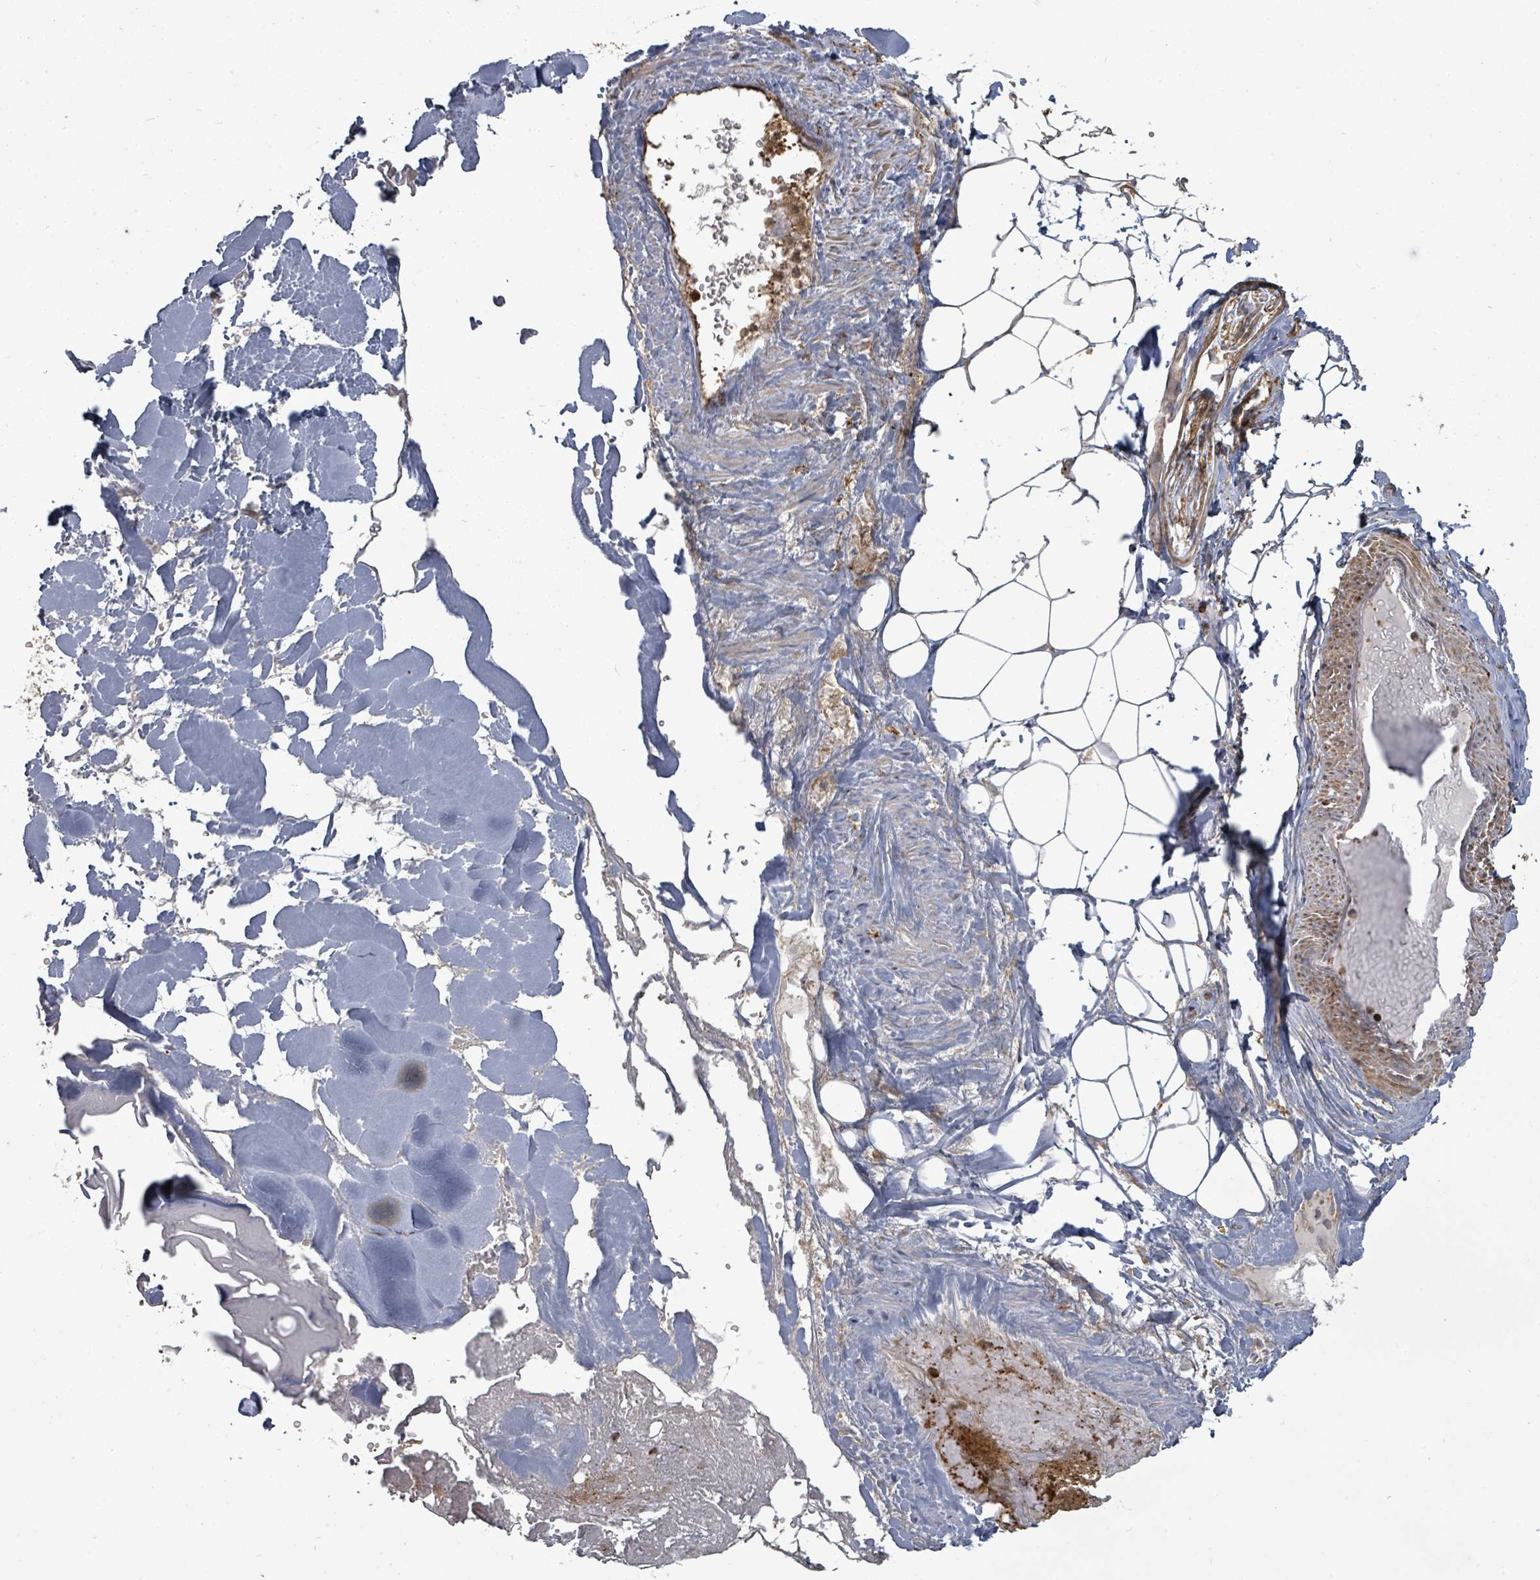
{"staining": {"intensity": "negative", "quantity": "none", "location": "none"}, "tissue": "adipose tissue", "cell_type": "Adipocytes", "image_type": "normal", "snomed": [{"axis": "morphology", "description": "Normal tissue, NOS"}, {"axis": "topography", "description": "Peripheral nerve tissue"}], "caption": "A high-resolution micrograph shows immunohistochemistry (IHC) staining of normal adipose tissue, which displays no significant staining in adipocytes.", "gene": "EIF3CL", "patient": {"sex": "male", "age": 74}}